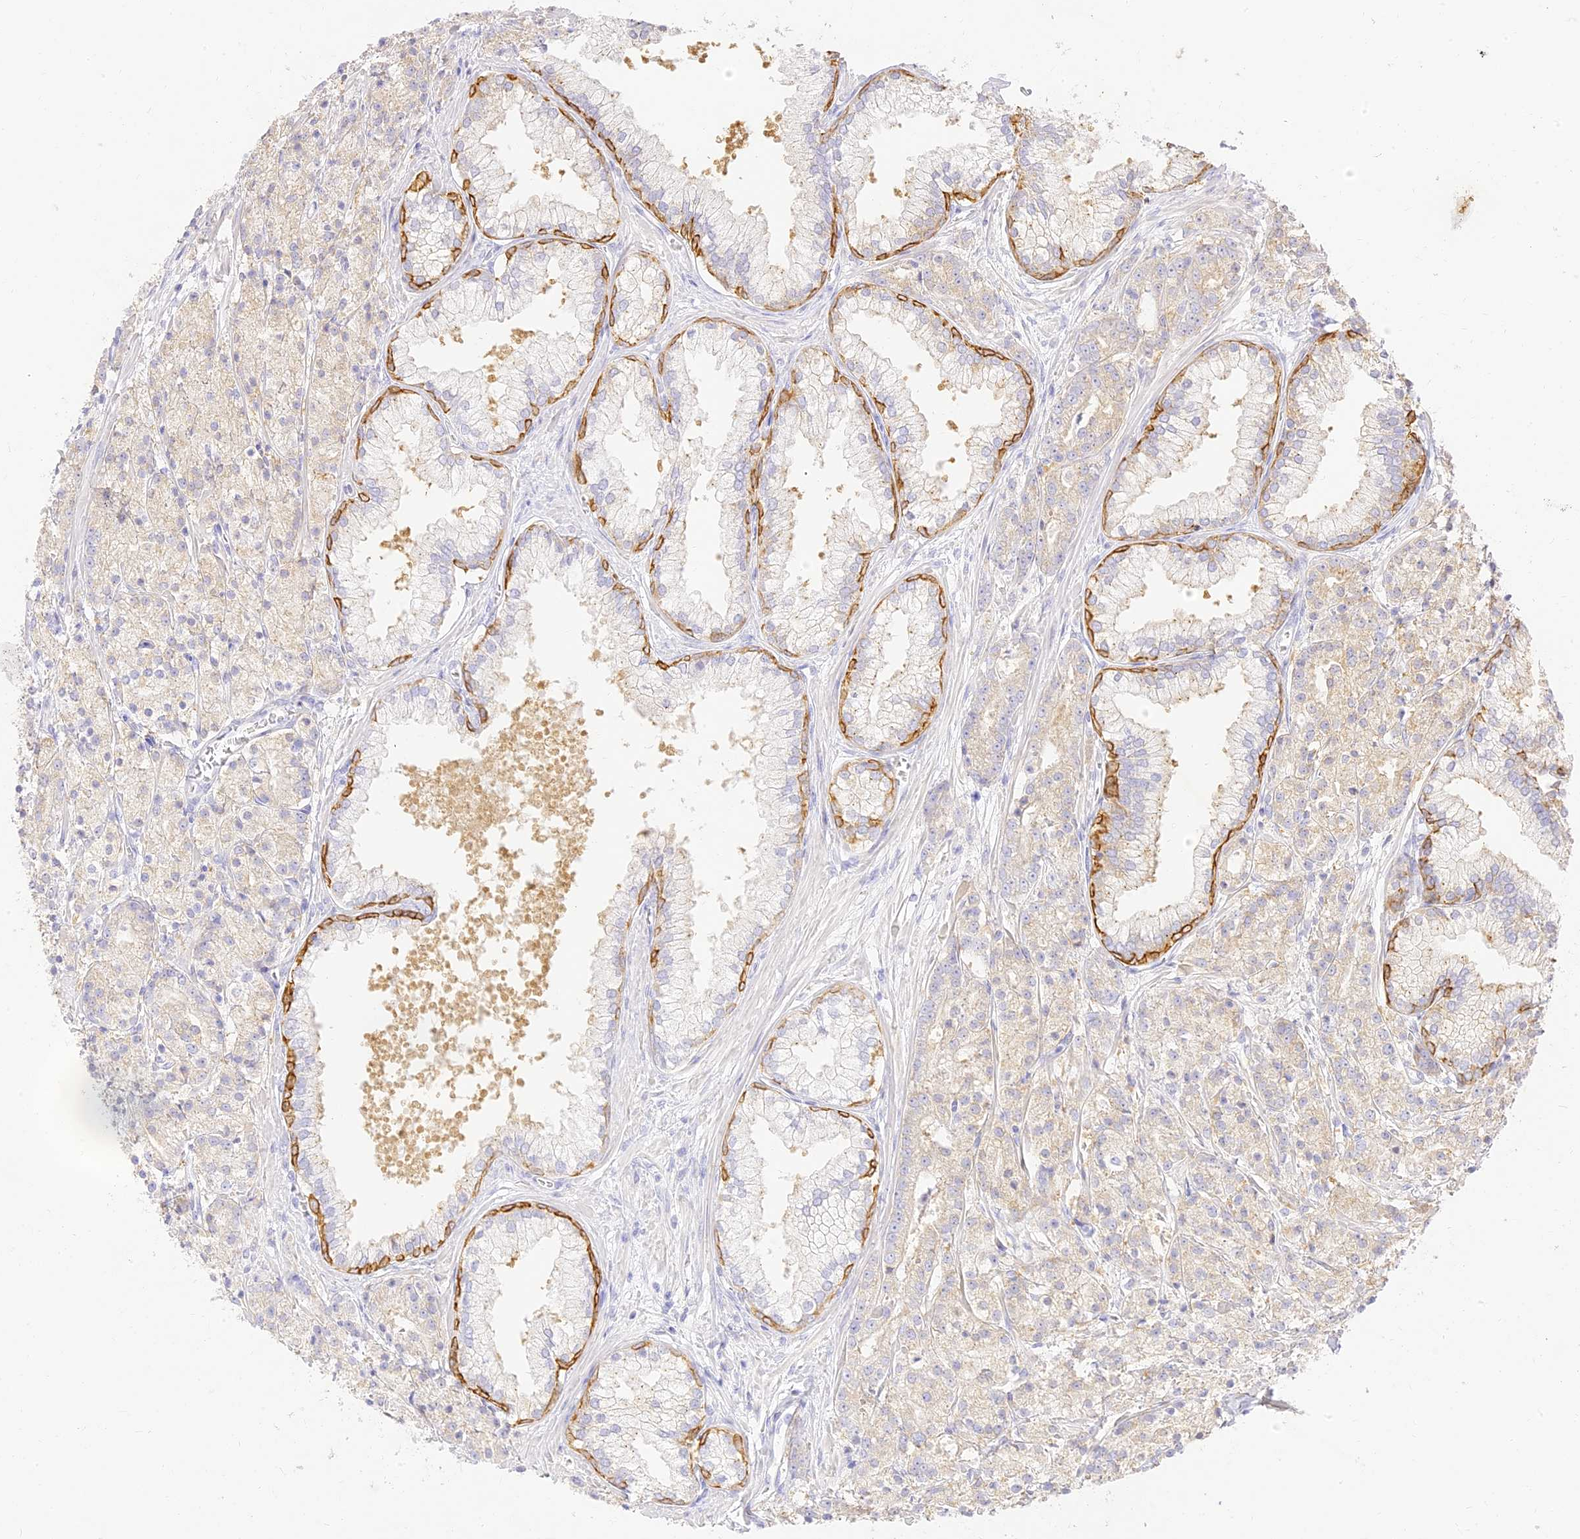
{"staining": {"intensity": "weak", "quantity": "<25%", "location": "cytoplasmic/membranous"}, "tissue": "prostate cancer", "cell_type": "Tumor cells", "image_type": "cancer", "snomed": [{"axis": "morphology", "description": "Adenocarcinoma, High grade"}, {"axis": "topography", "description": "Prostate"}], "caption": "High power microscopy histopathology image of an immunohistochemistry (IHC) photomicrograph of prostate cancer, revealing no significant staining in tumor cells.", "gene": "SEC13", "patient": {"sex": "male", "age": 69}}